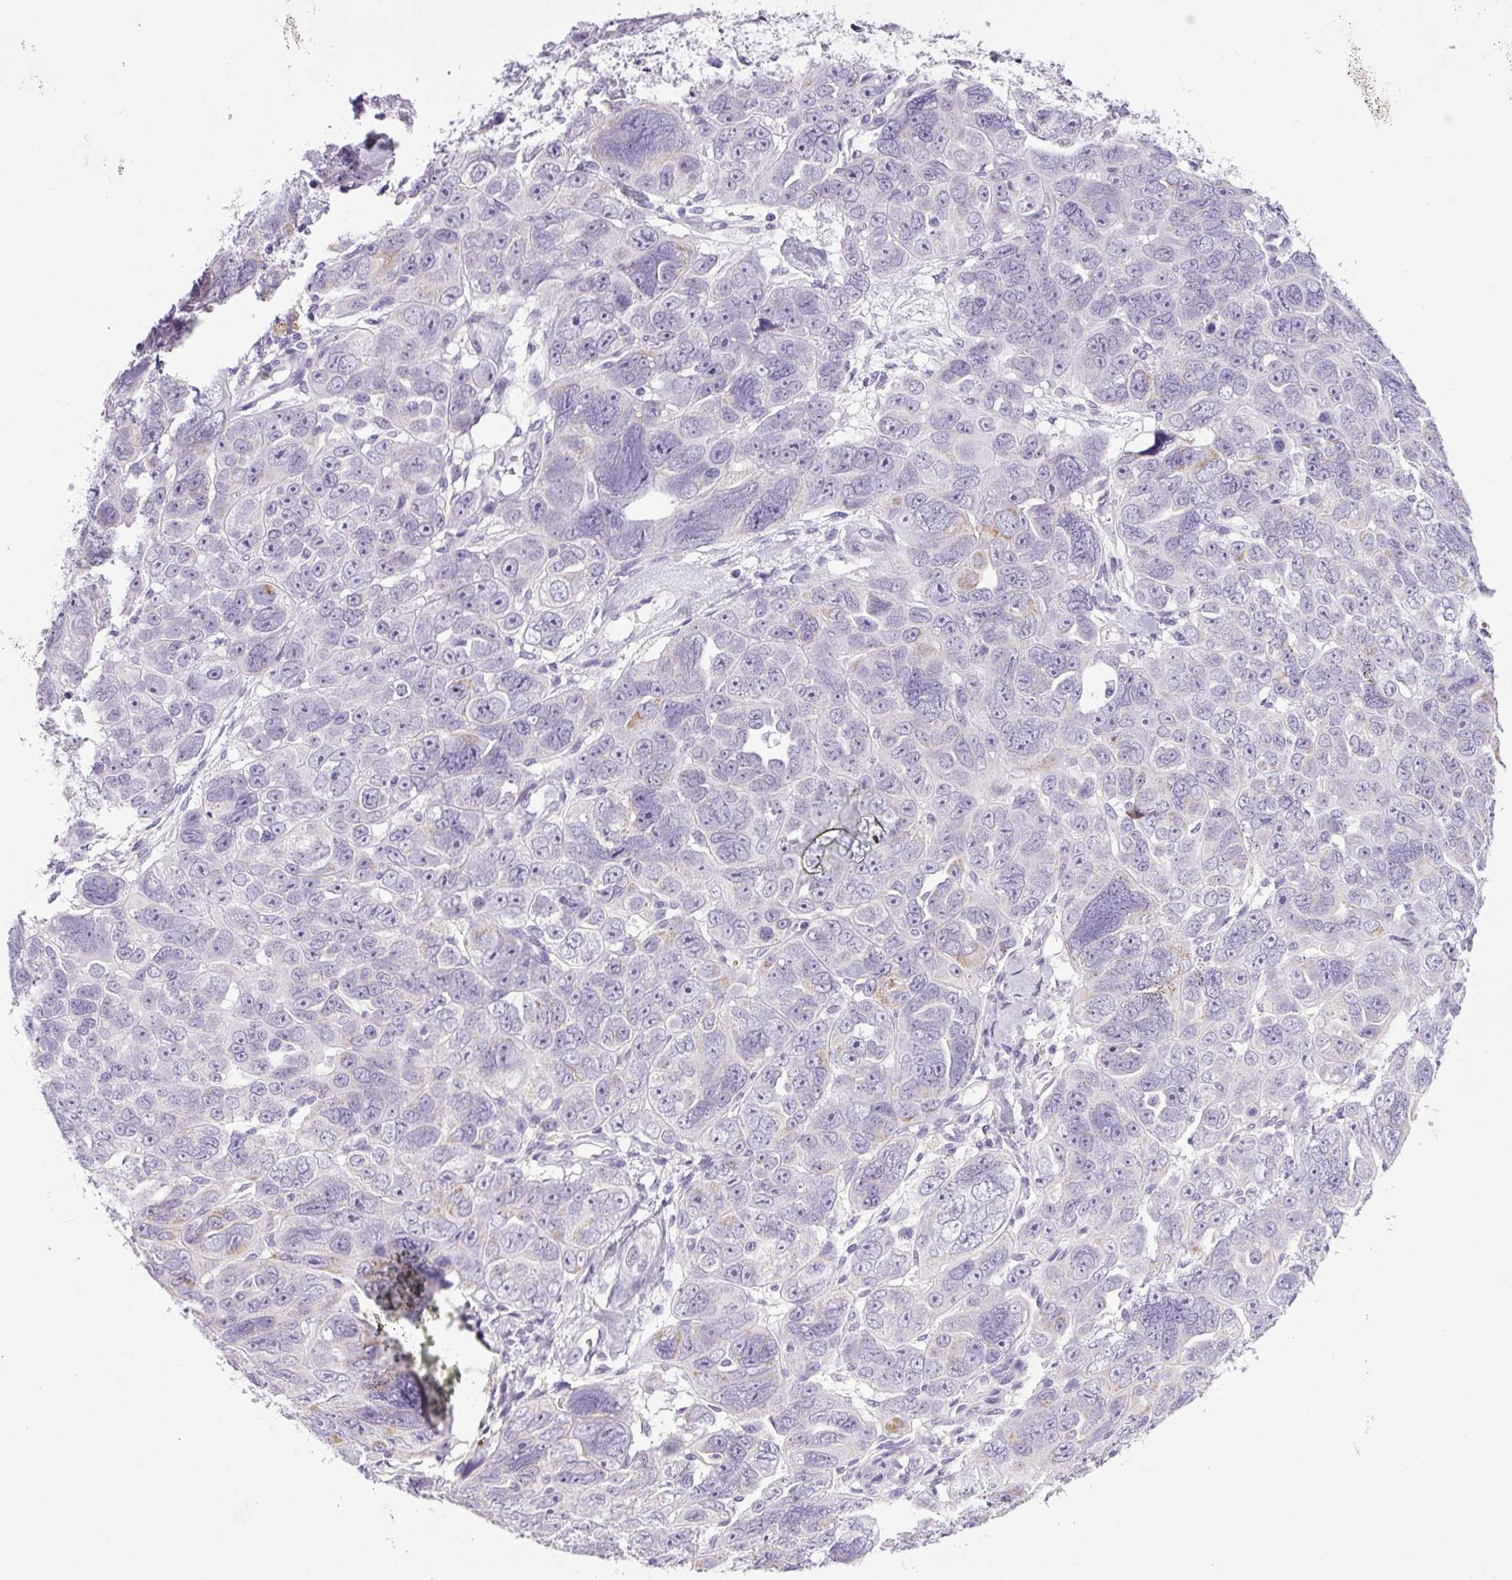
{"staining": {"intensity": "weak", "quantity": "<25%", "location": "cytoplasmic/membranous"}, "tissue": "ovarian cancer", "cell_type": "Tumor cells", "image_type": "cancer", "snomed": [{"axis": "morphology", "description": "Cystadenocarcinoma, serous, NOS"}, {"axis": "topography", "description": "Ovary"}], "caption": "High power microscopy micrograph of an immunohistochemistry photomicrograph of ovarian cancer, revealing no significant expression in tumor cells. The staining was performed using DAB (3,3'-diaminobenzidine) to visualize the protein expression in brown, while the nuclei were stained in blue with hematoxylin (Magnification: 20x).", "gene": "CHGA", "patient": {"sex": "female", "age": 63}}